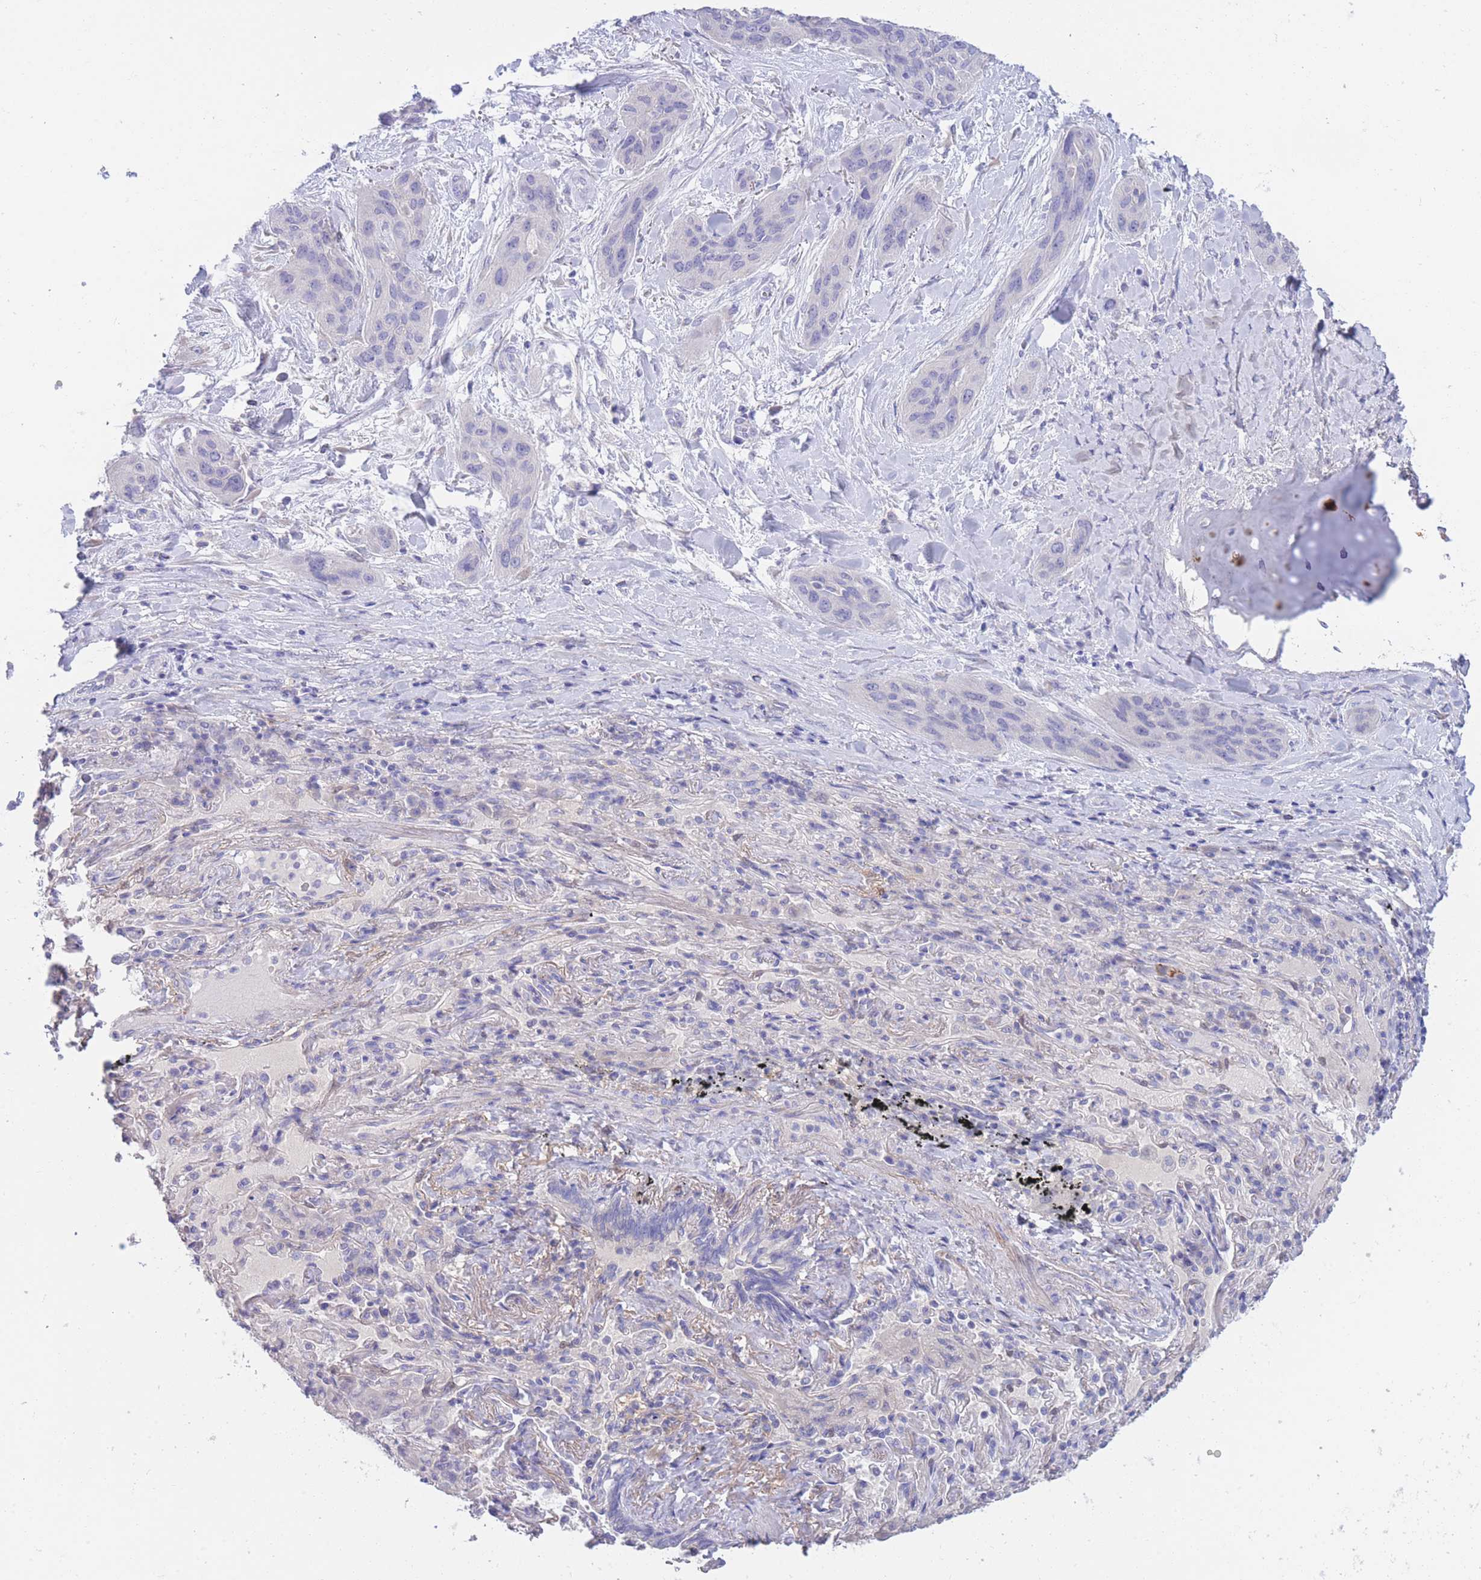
{"staining": {"intensity": "negative", "quantity": "none", "location": "none"}, "tissue": "lung cancer", "cell_type": "Tumor cells", "image_type": "cancer", "snomed": [{"axis": "morphology", "description": "Squamous cell carcinoma, NOS"}, {"axis": "topography", "description": "Lung"}], "caption": "Immunohistochemistry (IHC) histopathology image of lung cancer (squamous cell carcinoma) stained for a protein (brown), which exhibits no staining in tumor cells.", "gene": "PCDHB3", "patient": {"sex": "female", "age": 70}}